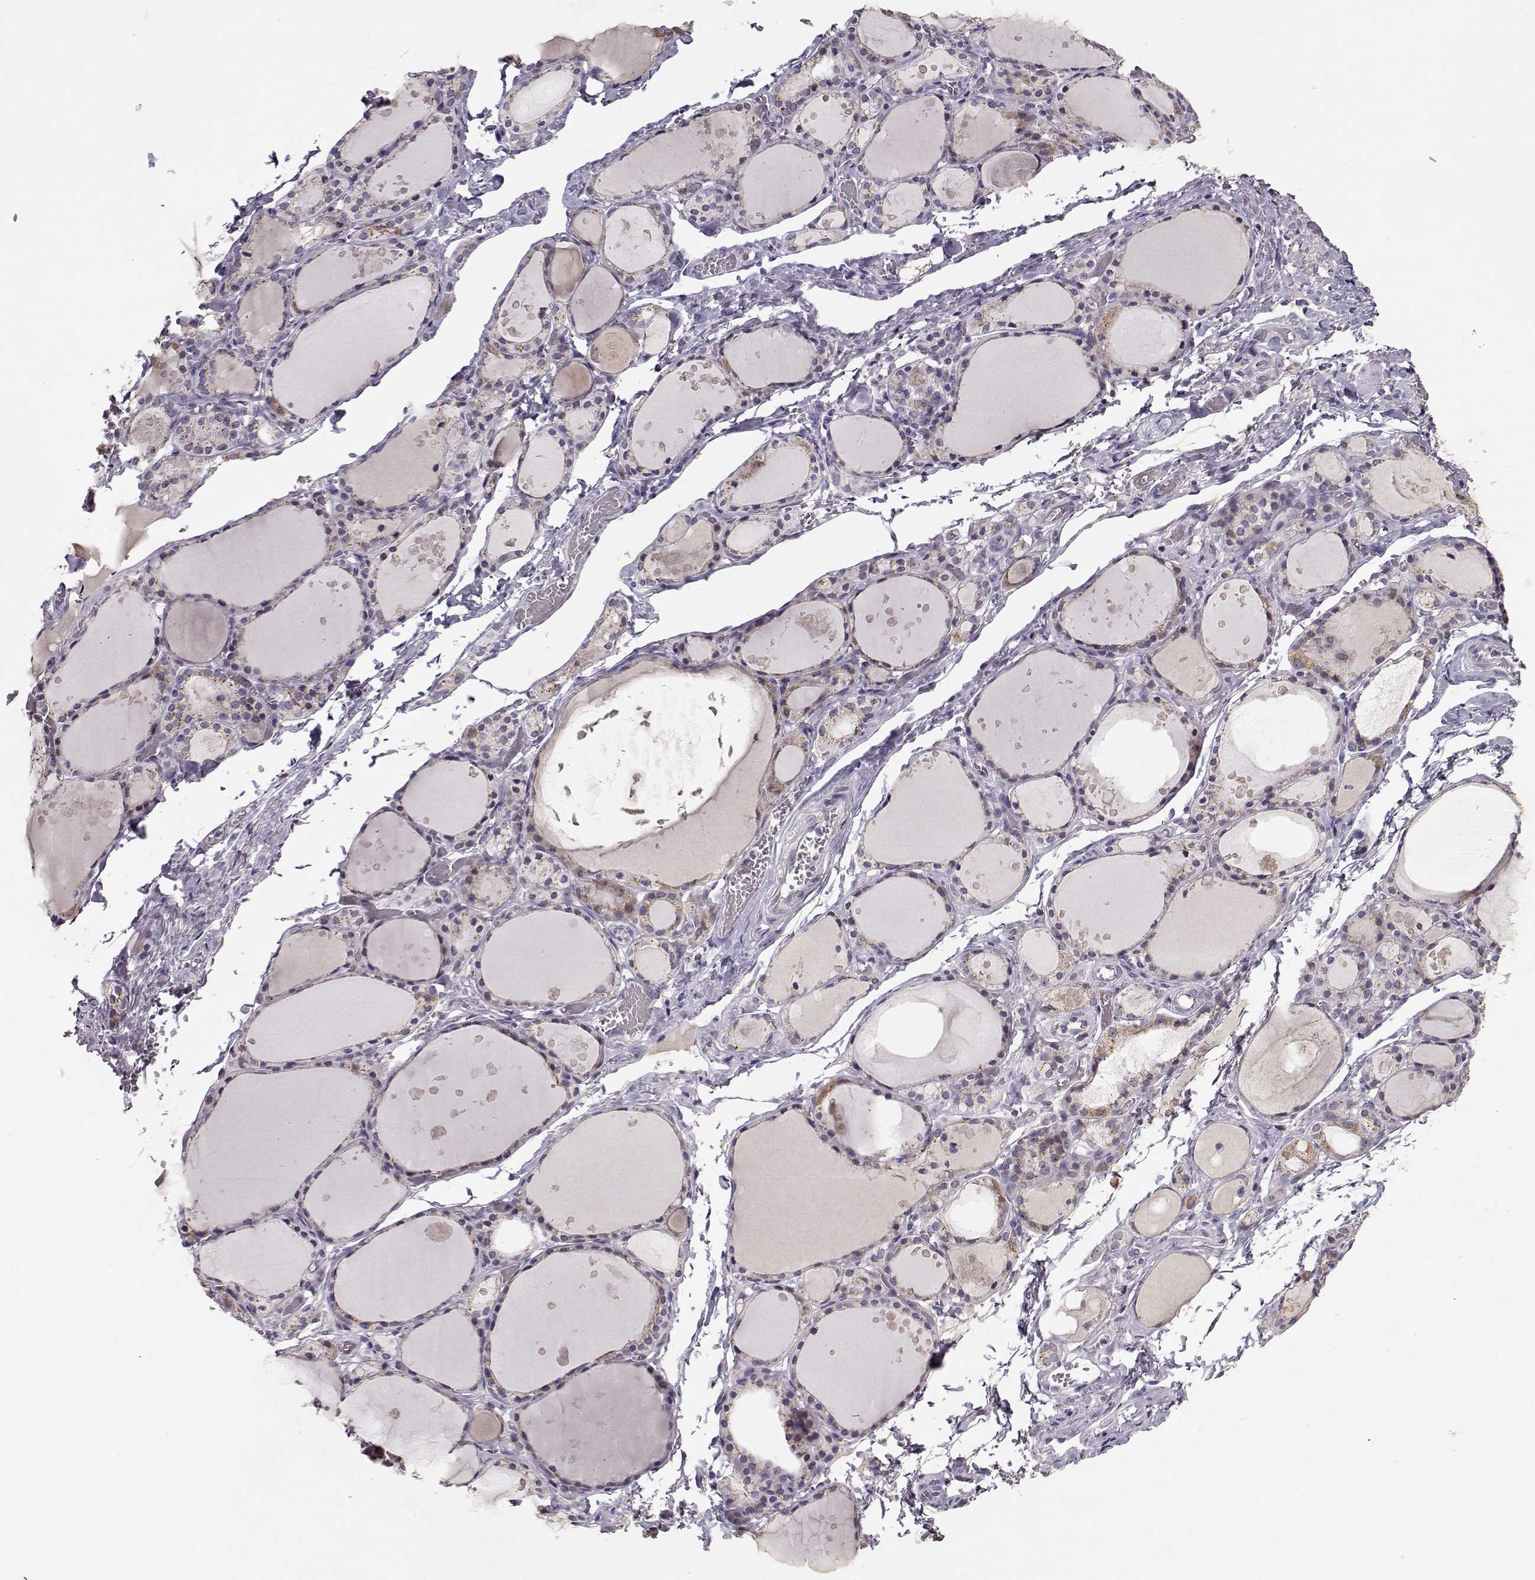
{"staining": {"intensity": "negative", "quantity": "none", "location": "none"}, "tissue": "thyroid gland", "cell_type": "Glandular cells", "image_type": "normal", "snomed": [{"axis": "morphology", "description": "Normal tissue, NOS"}, {"axis": "topography", "description": "Thyroid gland"}], "caption": "Histopathology image shows no protein positivity in glandular cells of normal thyroid gland.", "gene": "SLC4A5", "patient": {"sex": "male", "age": 68}}